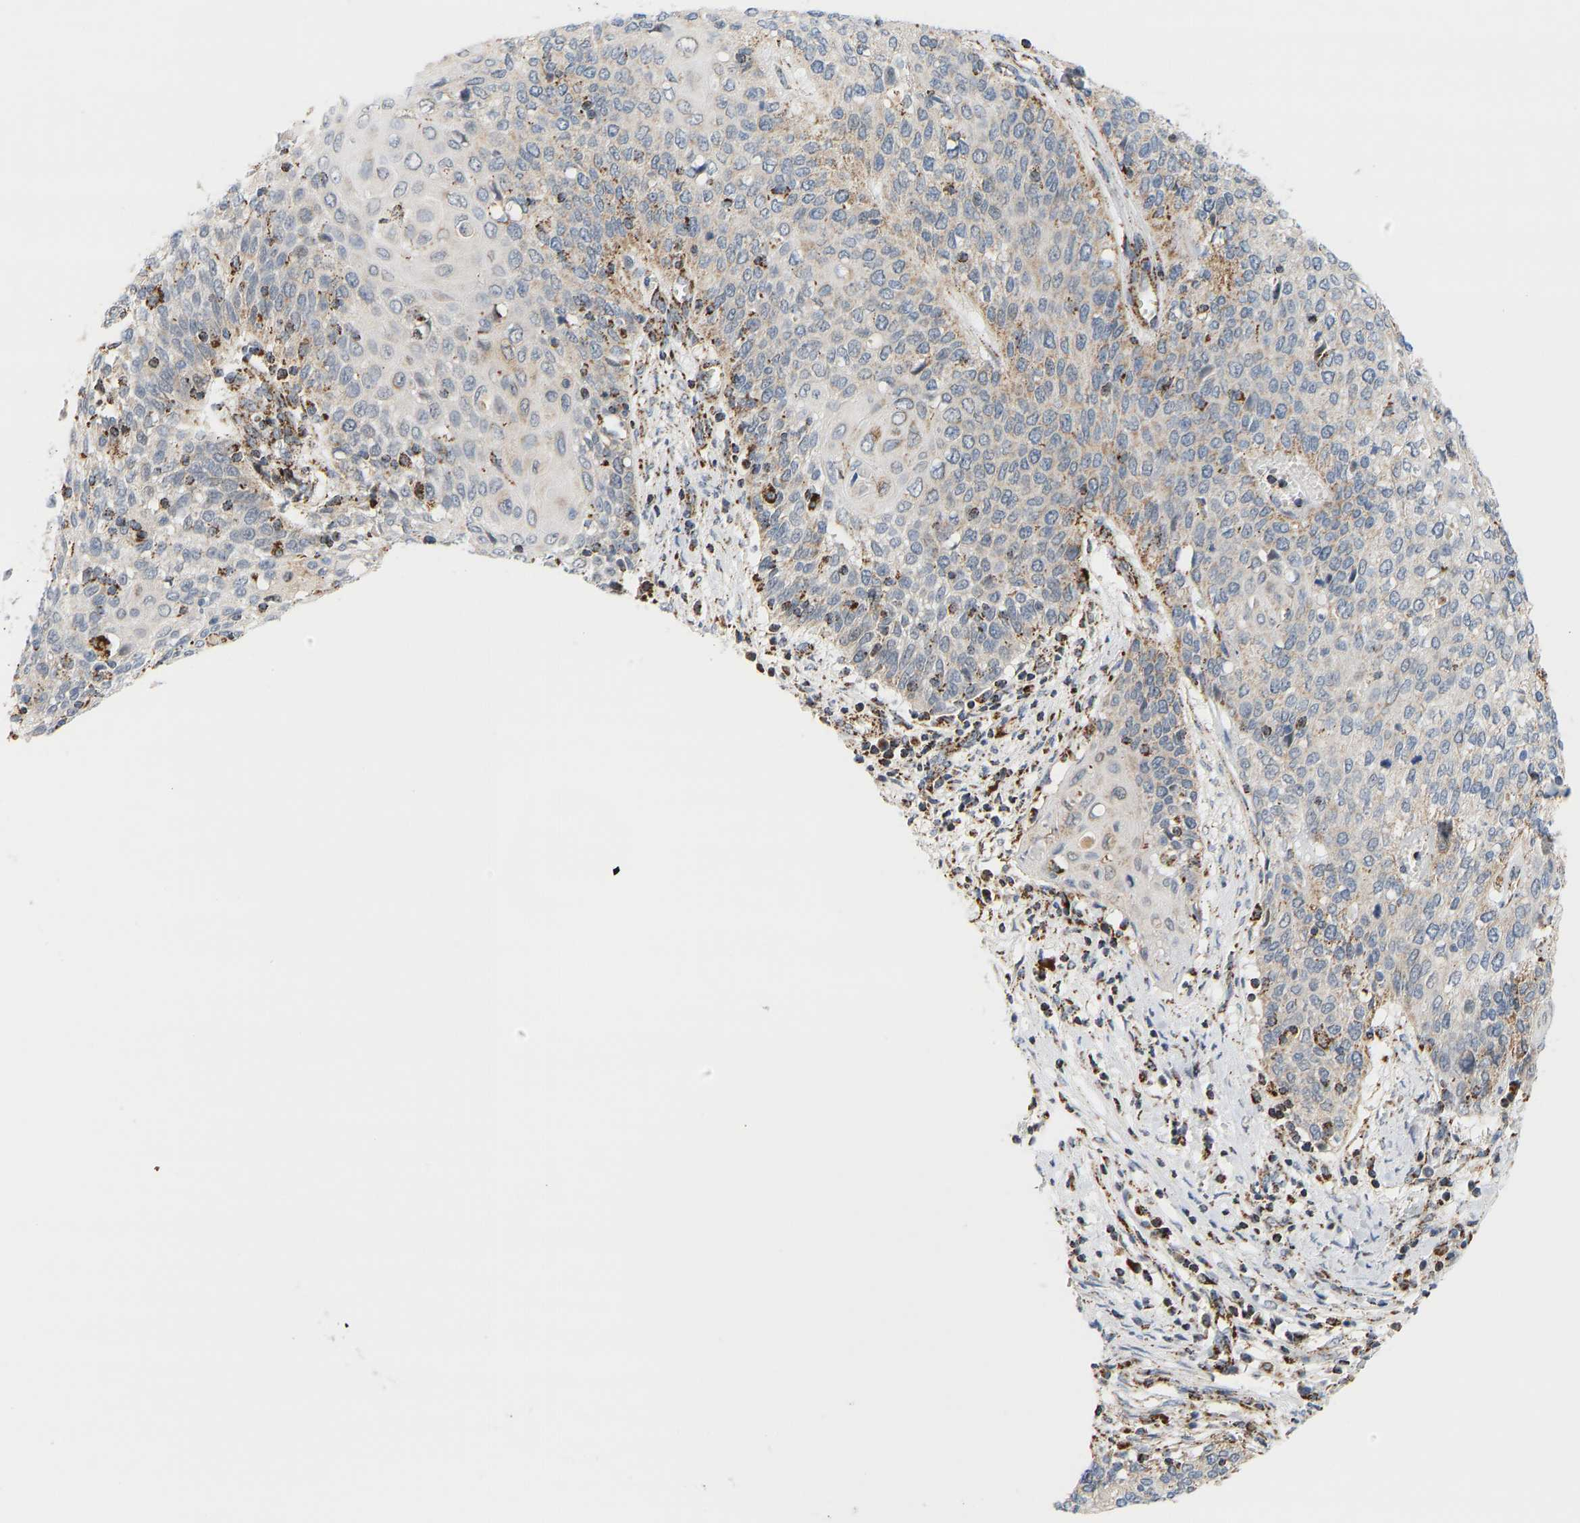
{"staining": {"intensity": "moderate", "quantity": "25%-75%", "location": "cytoplasmic/membranous"}, "tissue": "cervical cancer", "cell_type": "Tumor cells", "image_type": "cancer", "snomed": [{"axis": "morphology", "description": "Squamous cell carcinoma, NOS"}, {"axis": "topography", "description": "Cervix"}], "caption": "Cervical cancer stained with immunohistochemistry (IHC) exhibits moderate cytoplasmic/membranous staining in about 25%-75% of tumor cells.", "gene": "GPSM2", "patient": {"sex": "female", "age": 39}}